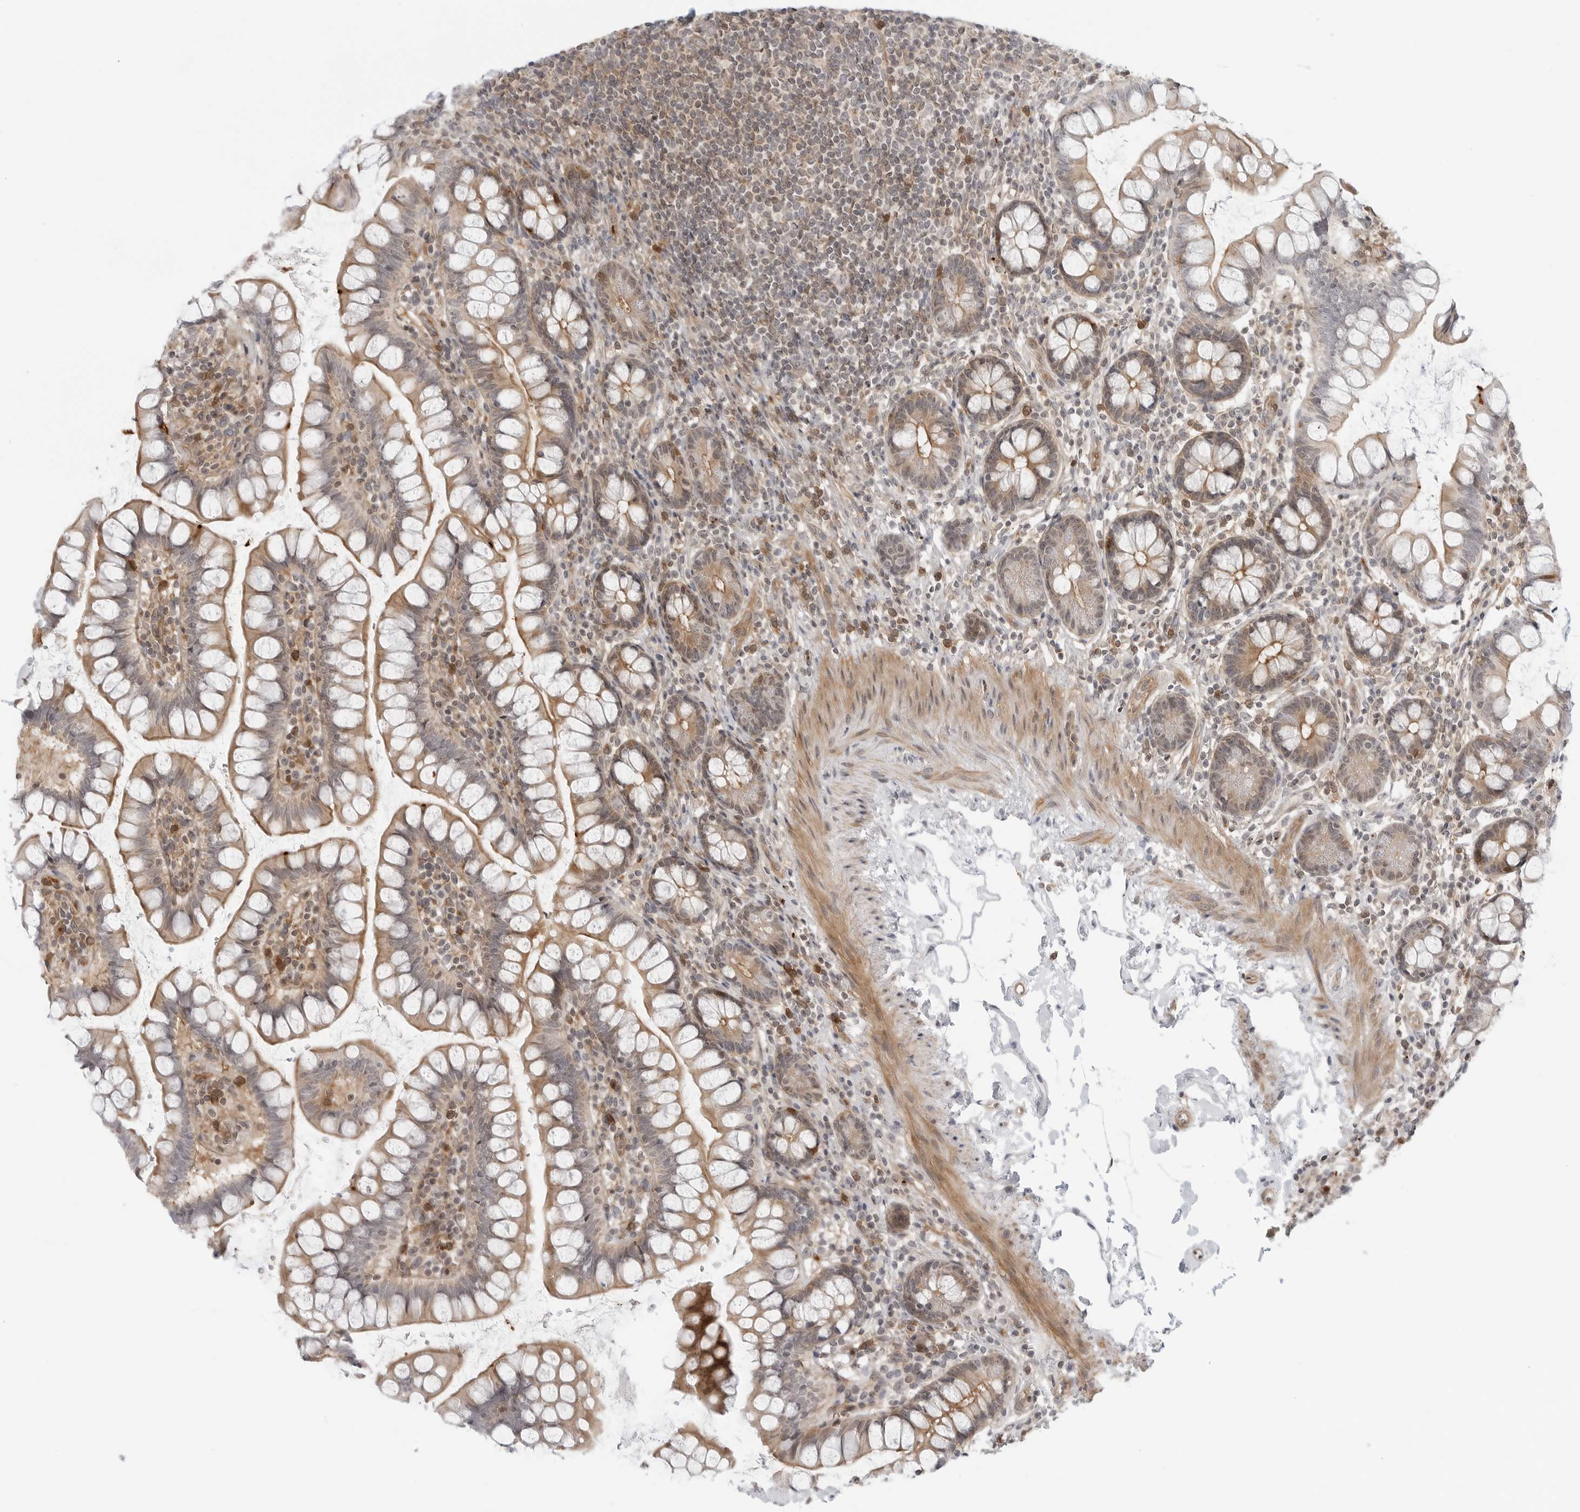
{"staining": {"intensity": "moderate", "quantity": "25%-75%", "location": "cytoplasmic/membranous"}, "tissue": "small intestine", "cell_type": "Glandular cells", "image_type": "normal", "snomed": [{"axis": "morphology", "description": "Normal tissue, NOS"}, {"axis": "topography", "description": "Small intestine"}], "caption": "A medium amount of moderate cytoplasmic/membranous expression is appreciated in approximately 25%-75% of glandular cells in benign small intestine.", "gene": "STXBP3", "patient": {"sex": "female", "age": 84}}